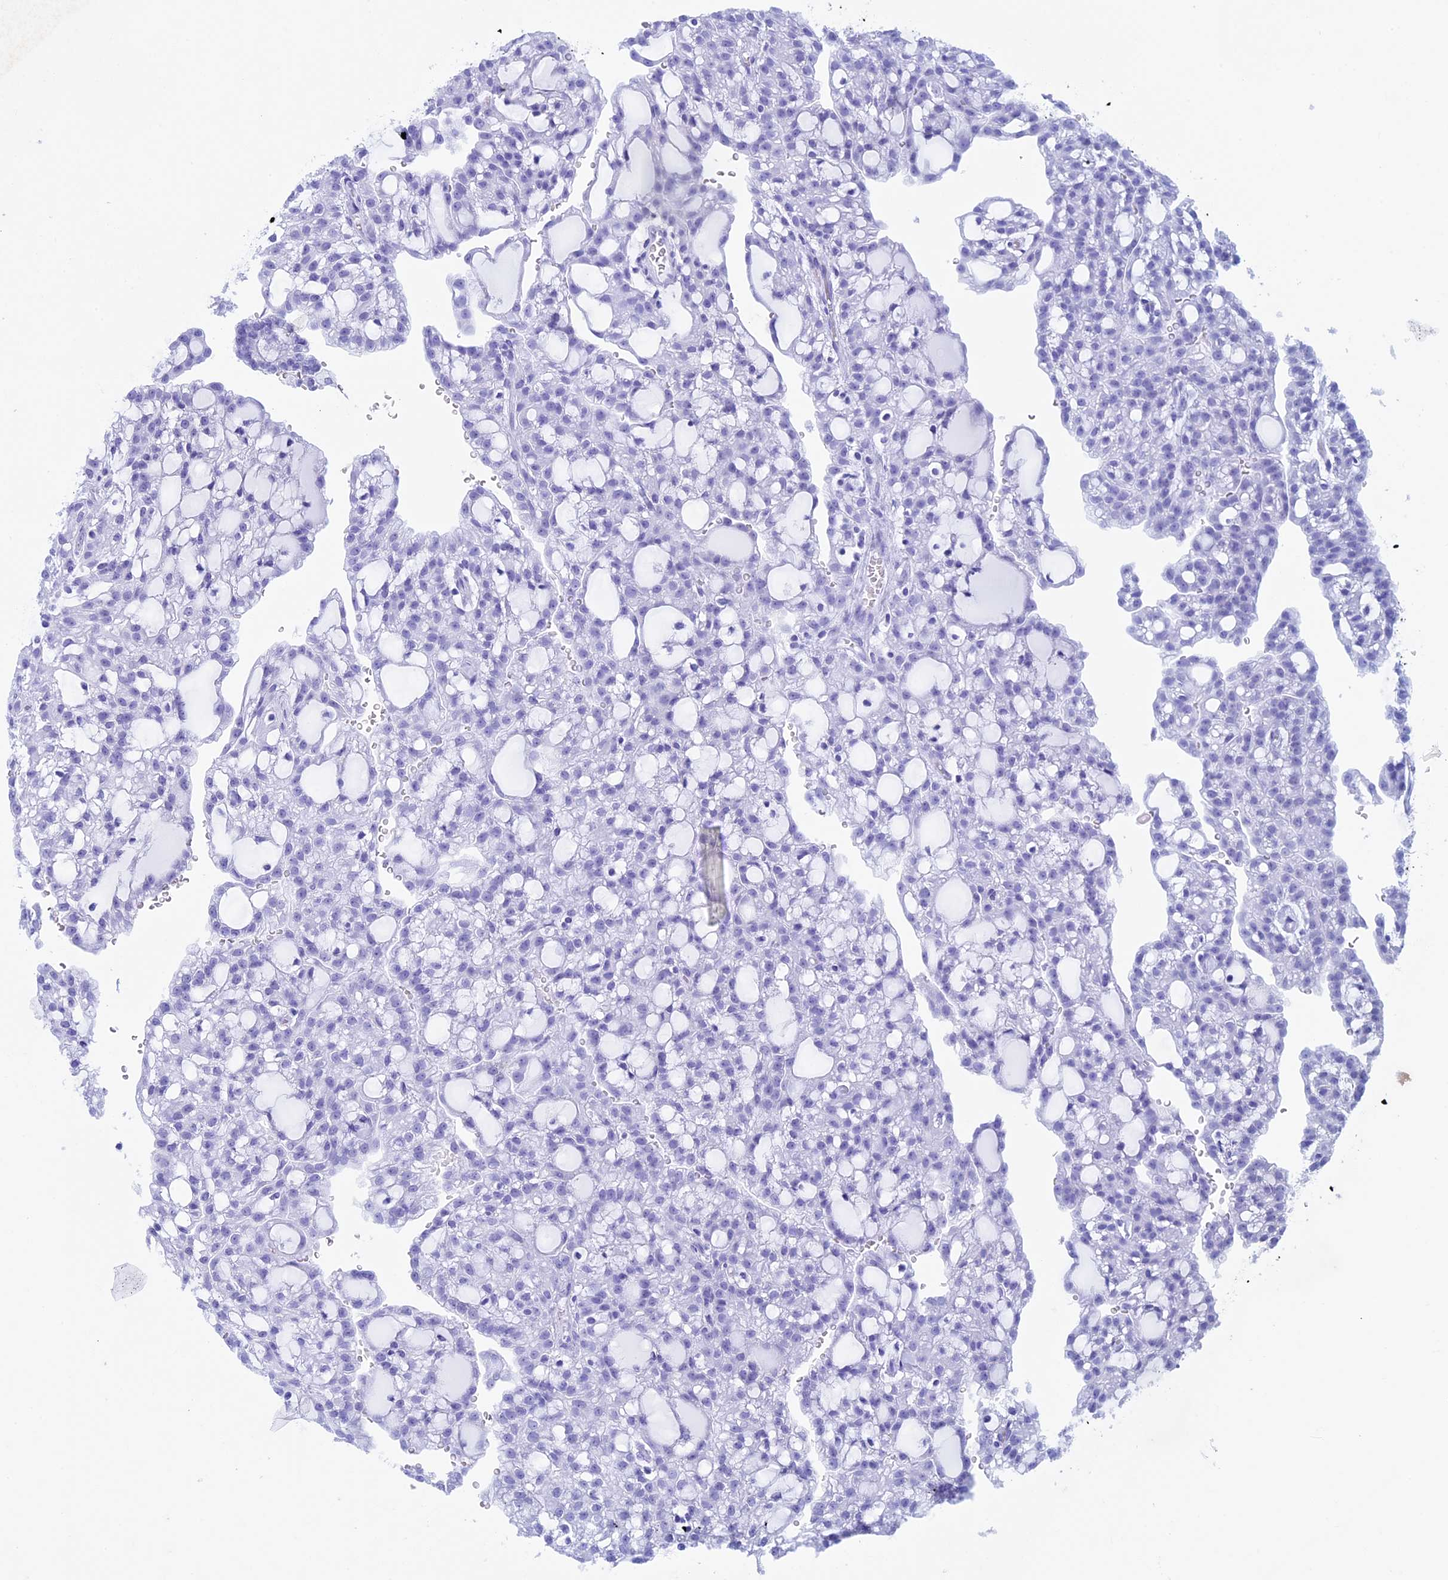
{"staining": {"intensity": "moderate", "quantity": "<25%", "location": "cytoplasmic/membranous"}, "tissue": "renal cancer", "cell_type": "Tumor cells", "image_type": "cancer", "snomed": [{"axis": "morphology", "description": "Adenocarcinoma, NOS"}, {"axis": "topography", "description": "Kidney"}], "caption": "Immunohistochemistry (IHC) of adenocarcinoma (renal) displays low levels of moderate cytoplasmic/membranous expression in about <25% of tumor cells.", "gene": "CIAO2B", "patient": {"sex": "male", "age": 63}}